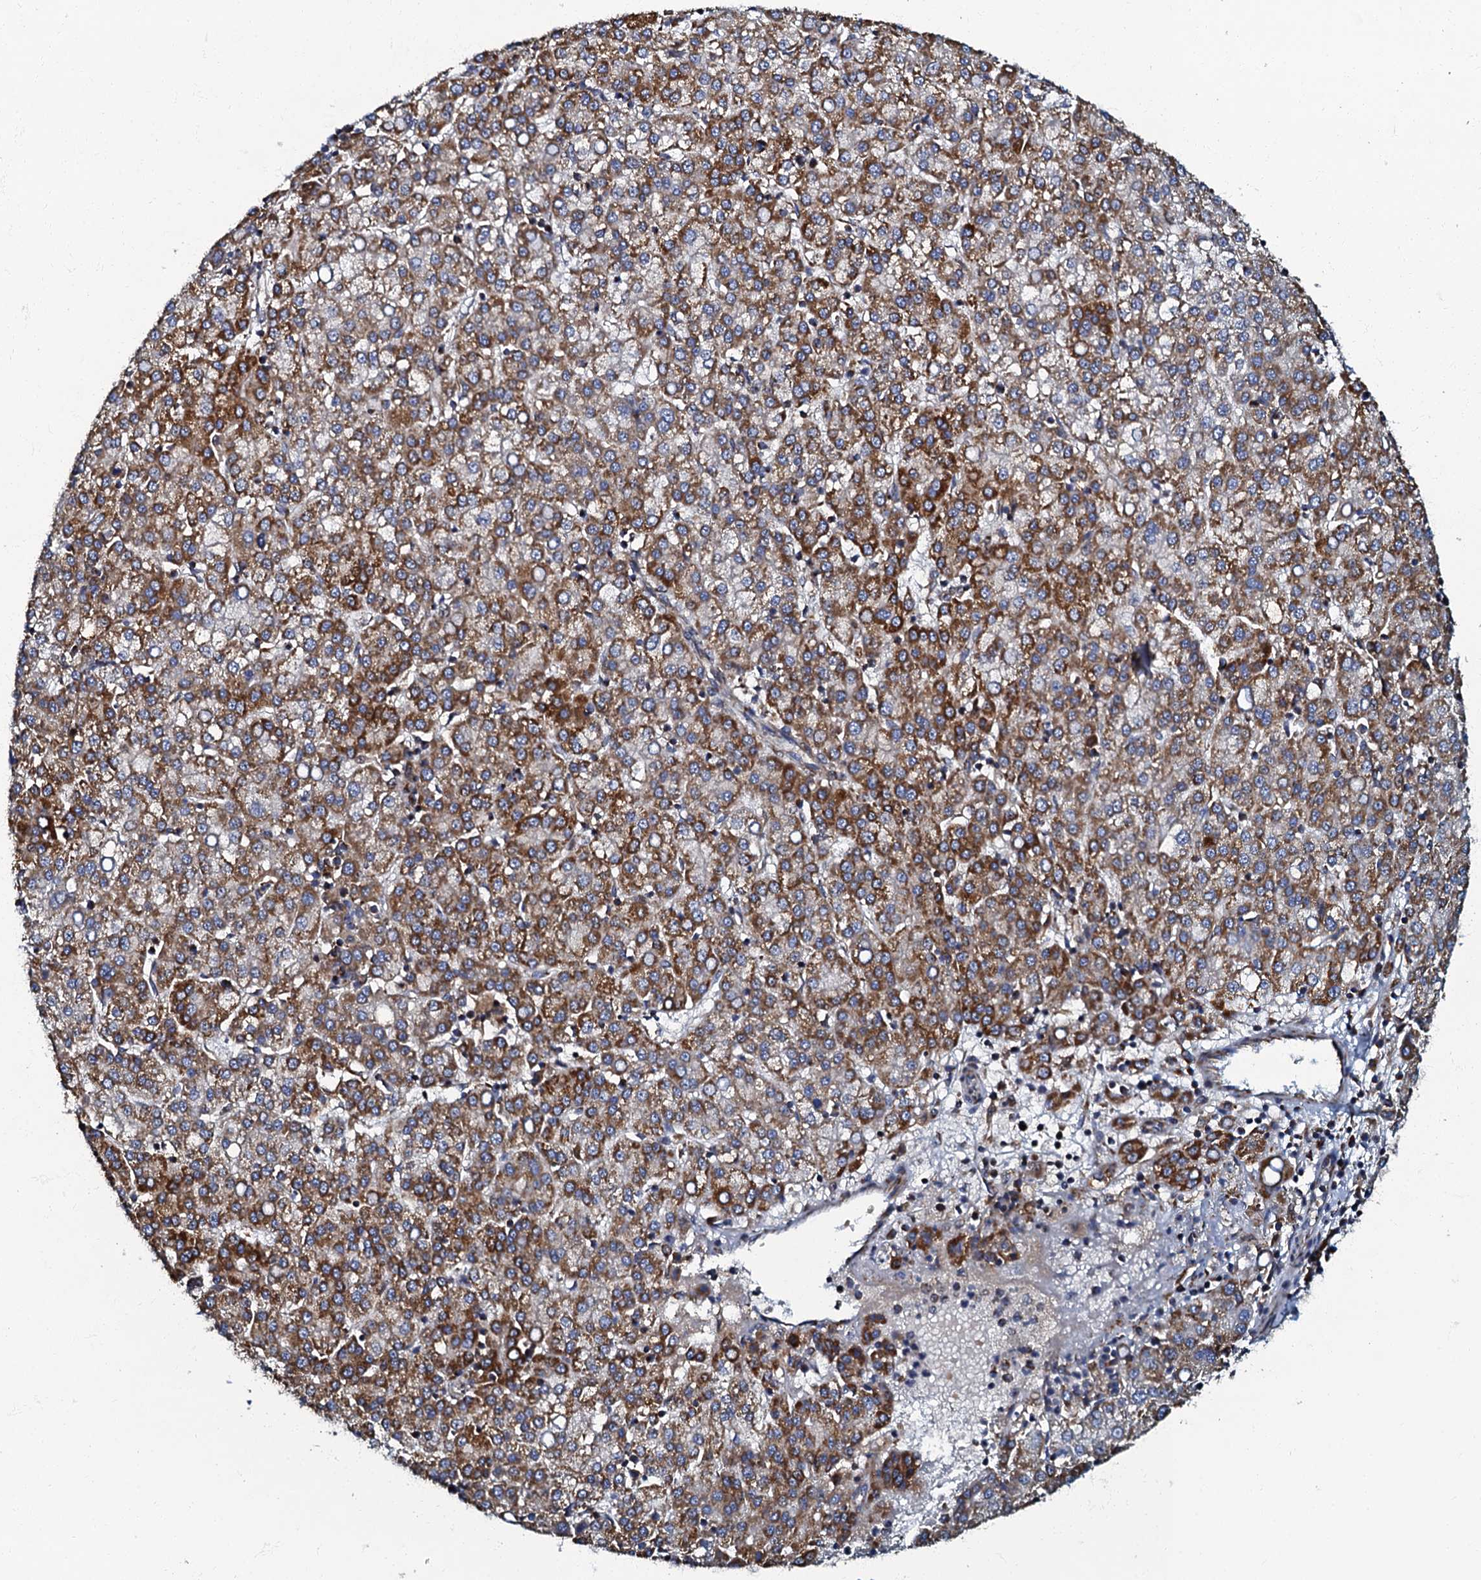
{"staining": {"intensity": "strong", "quantity": ">75%", "location": "cytoplasmic/membranous"}, "tissue": "liver cancer", "cell_type": "Tumor cells", "image_type": "cancer", "snomed": [{"axis": "morphology", "description": "Carcinoma, Hepatocellular, NOS"}, {"axis": "topography", "description": "Liver"}], "caption": "Tumor cells show high levels of strong cytoplasmic/membranous positivity in approximately >75% of cells in hepatocellular carcinoma (liver).", "gene": "NDUFA12", "patient": {"sex": "female", "age": 58}}